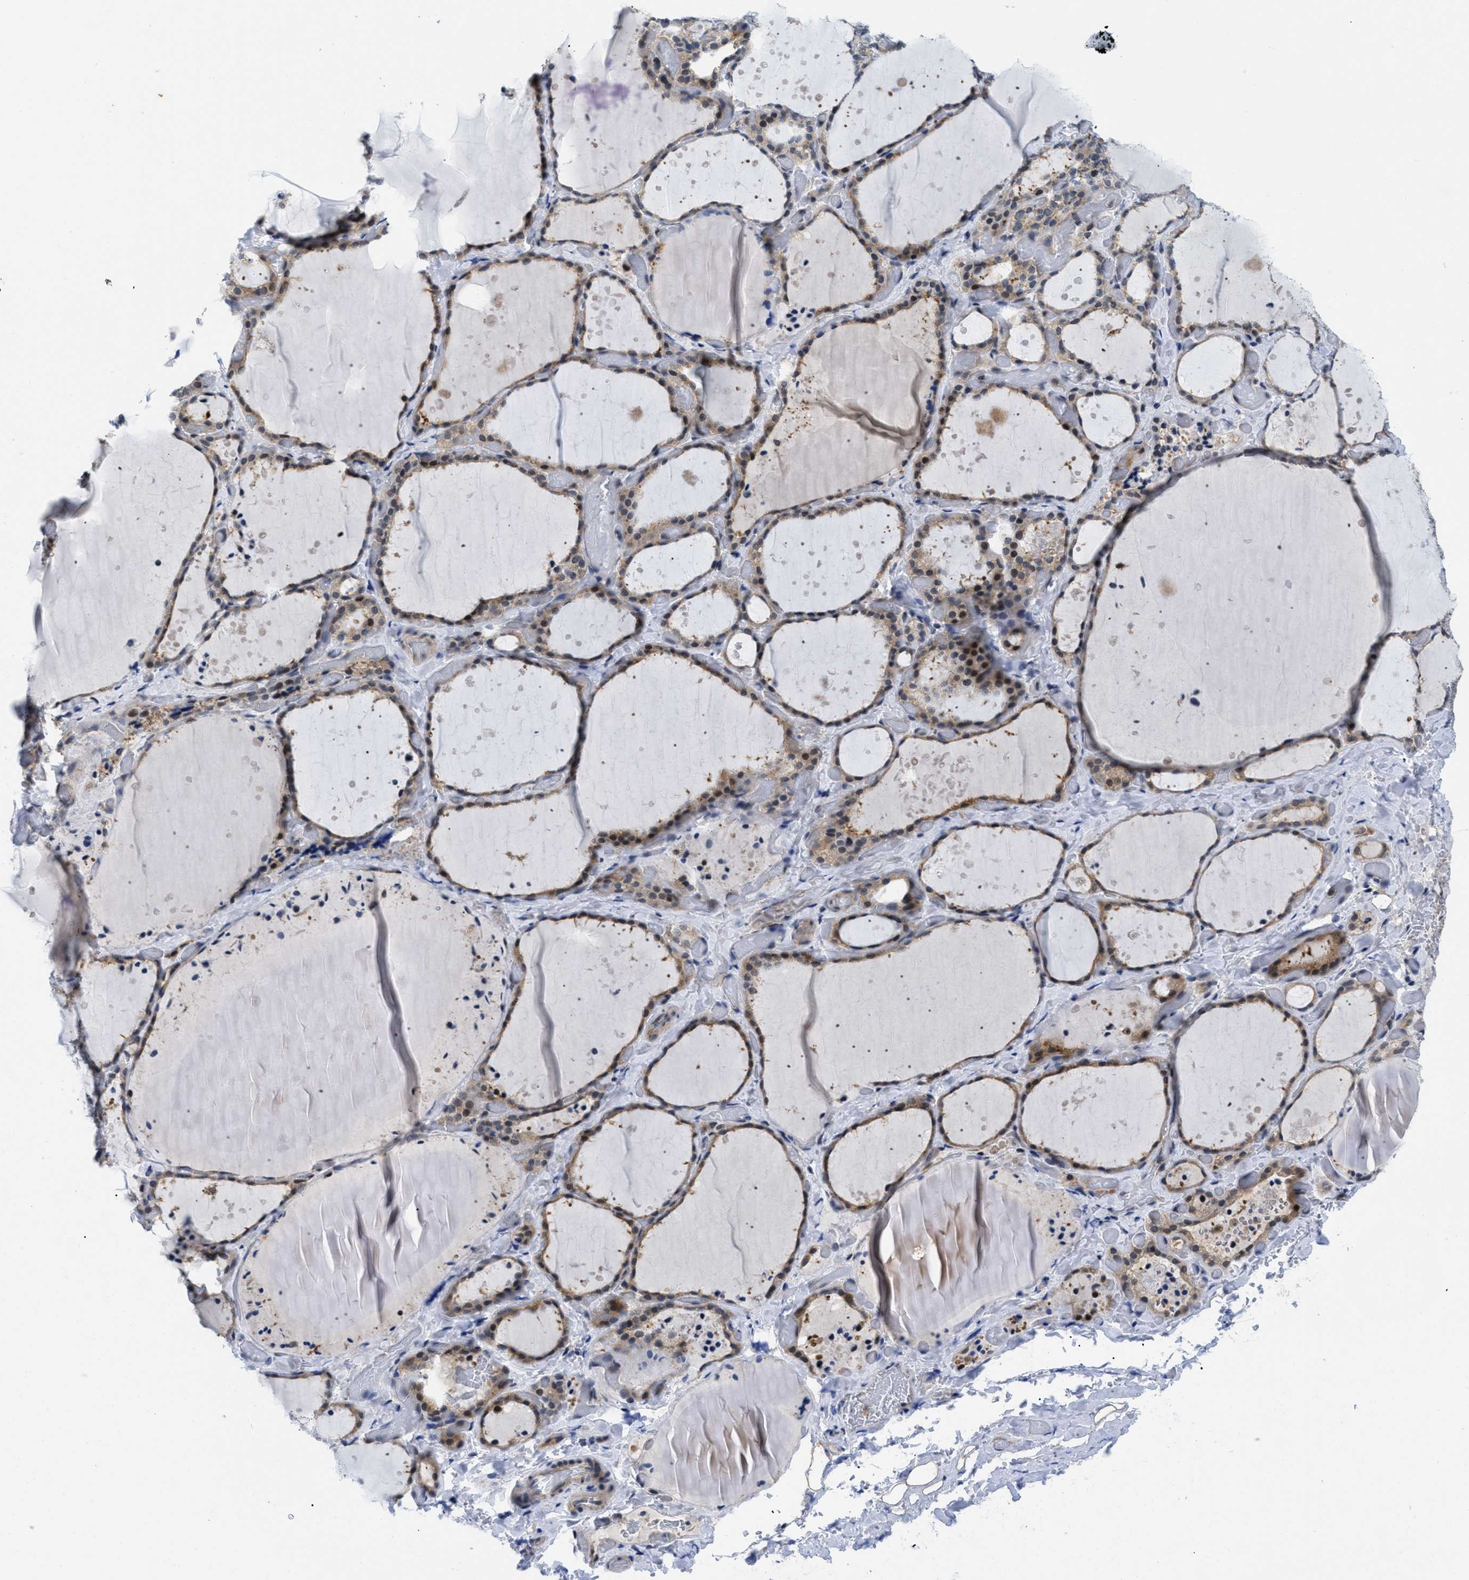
{"staining": {"intensity": "moderate", "quantity": "25%-75%", "location": "cytoplasmic/membranous,nuclear"}, "tissue": "thyroid gland", "cell_type": "Glandular cells", "image_type": "normal", "snomed": [{"axis": "morphology", "description": "Normal tissue, NOS"}, {"axis": "topography", "description": "Thyroid gland"}], "caption": "The micrograph exhibits a brown stain indicating the presence of a protein in the cytoplasmic/membranous,nuclear of glandular cells in thyroid gland. The protein of interest is shown in brown color, while the nuclei are stained blue.", "gene": "SLC29A2", "patient": {"sex": "female", "age": 44}}